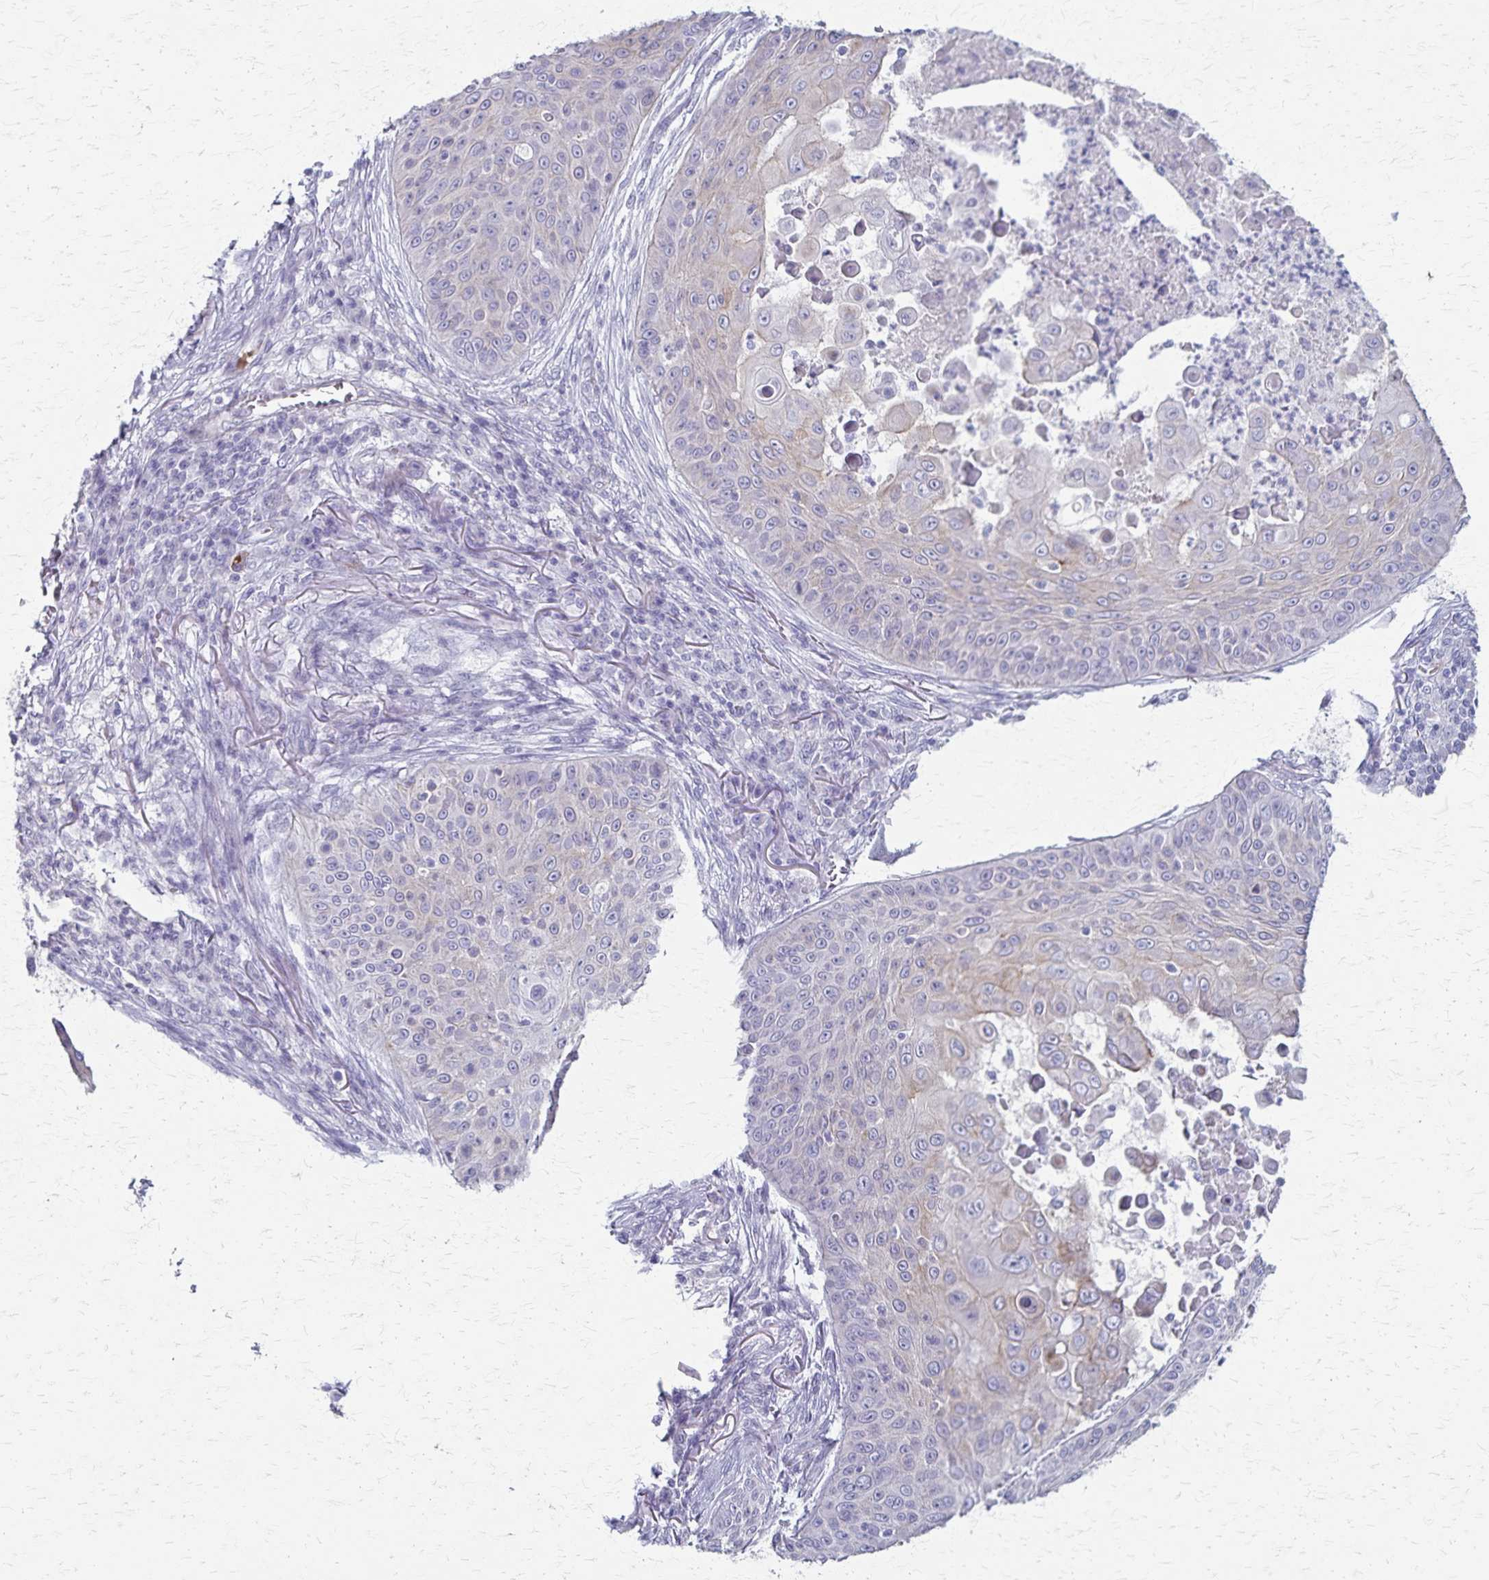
{"staining": {"intensity": "negative", "quantity": "none", "location": "none"}, "tissue": "skin cancer", "cell_type": "Tumor cells", "image_type": "cancer", "snomed": [{"axis": "morphology", "description": "Squamous cell carcinoma, NOS"}, {"axis": "topography", "description": "Skin"}], "caption": "Immunohistochemistry (IHC) of skin cancer (squamous cell carcinoma) reveals no staining in tumor cells. (DAB (3,3'-diaminobenzidine) immunohistochemistry with hematoxylin counter stain).", "gene": "RASL10B", "patient": {"sex": "male", "age": 82}}